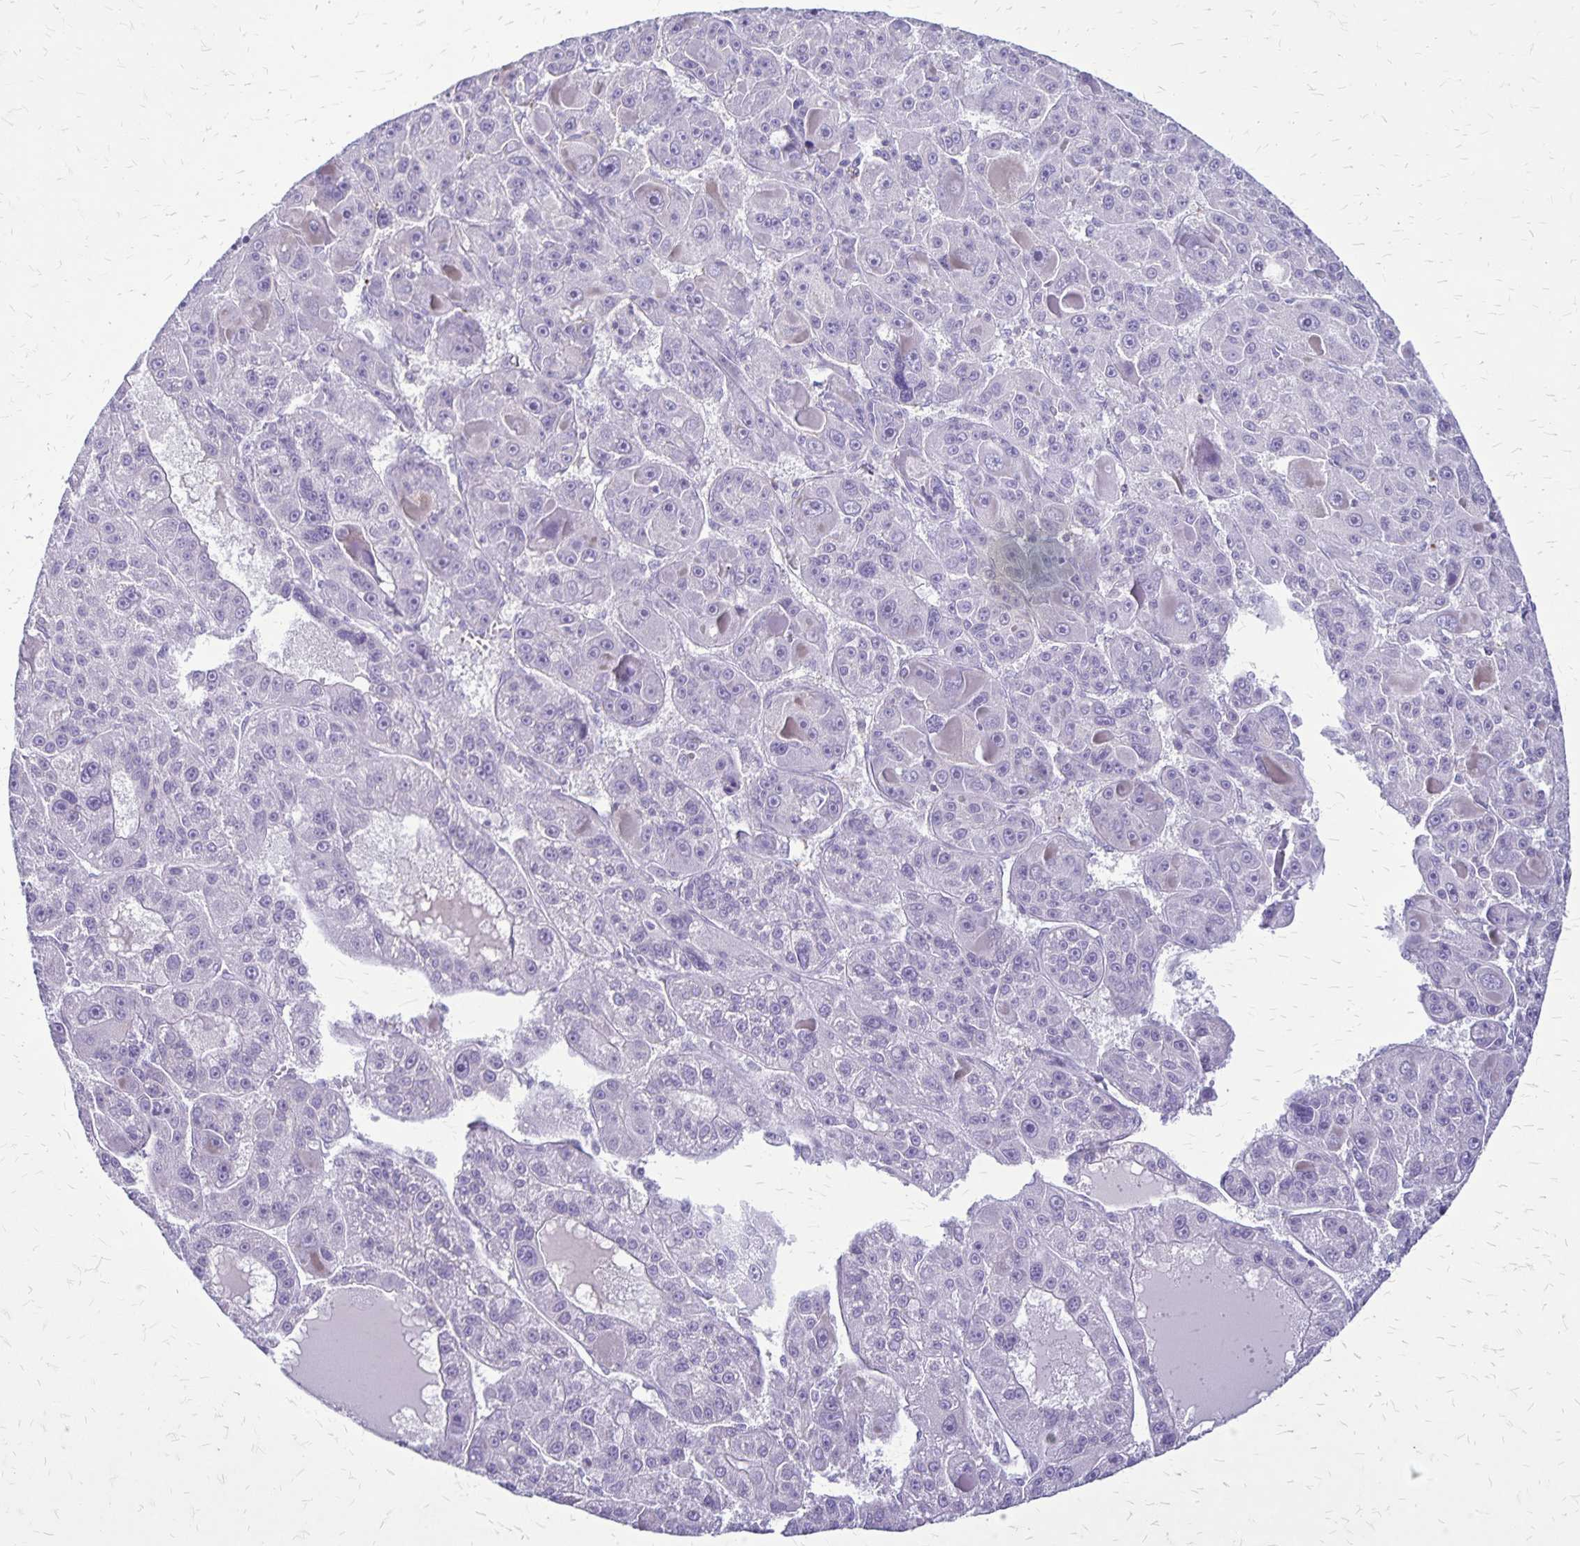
{"staining": {"intensity": "negative", "quantity": "none", "location": "none"}, "tissue": "liver cancer", "cell_type": "Tumor cells", "image_type": "cancer", "snomed": [{"axis": "morphology", "description": "Carcinoma, Hepatocellular, NOS"}, {"axis": "topography", "description": "Liver"}], "caption": "A high-resolution histopathology image shows immunohistochemistry (IHC) staining of hepatocellular carcinoma (liver), which demonstrates no significant positivity in tumor cells.", "gene": "GP9", "patient": {"sex": "male", "age": 76}}